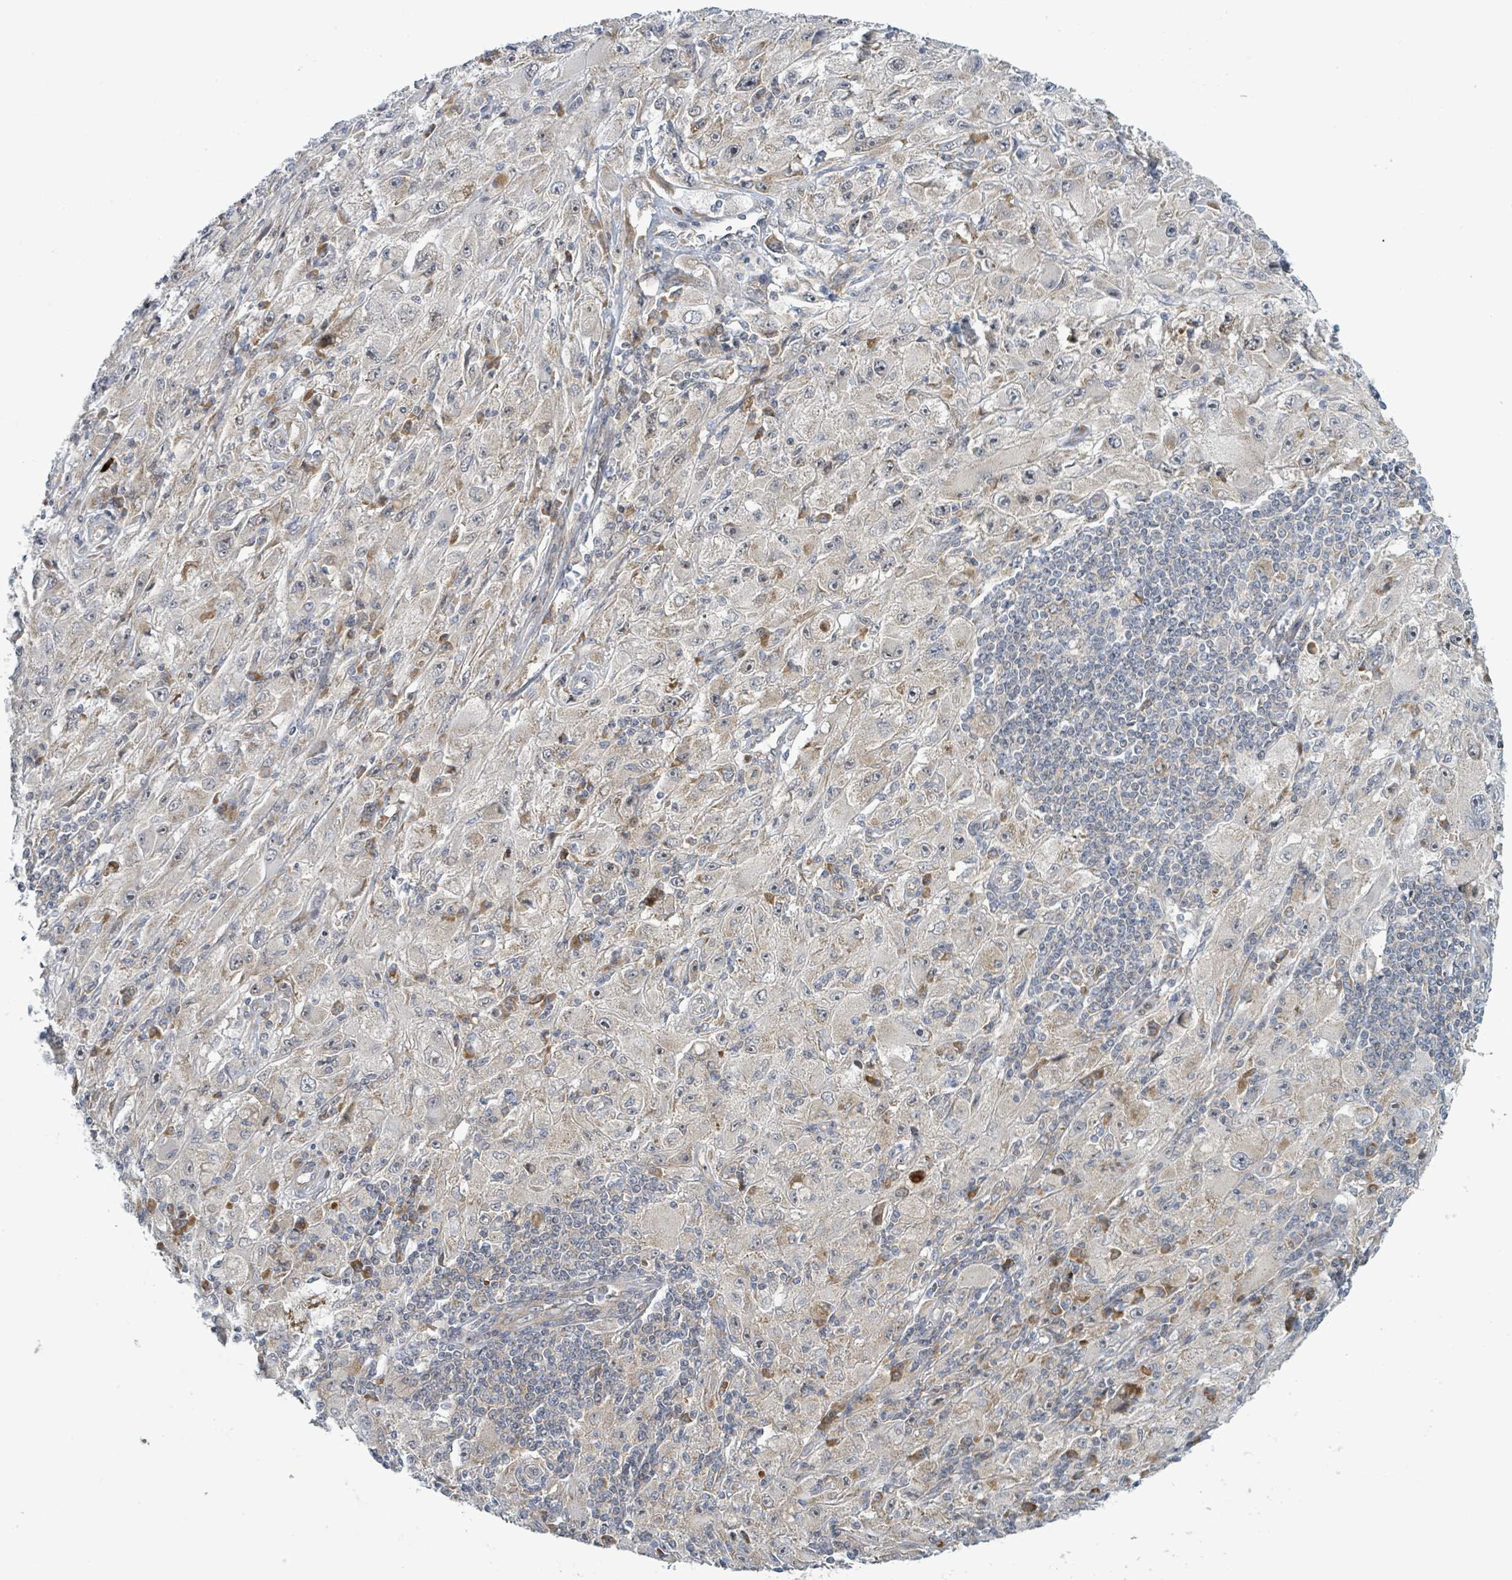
{"staining": {"intensity": "negative", "quantity": "none", "location": "none"}, "tissue": "melanoma", "cell_type": "Tumor cells", "image_type": "cancer", "snomed": [{"axis": "morphology", "description": "Malignant melanoma, Metastatic site"}, {"axis": "topography", "description": "Skin"}], "caption": "Tumor cells are negative for brown protein staining in melanoma.", "gene": "RPL32", "patient": {"sex": "male", "age": 53}}